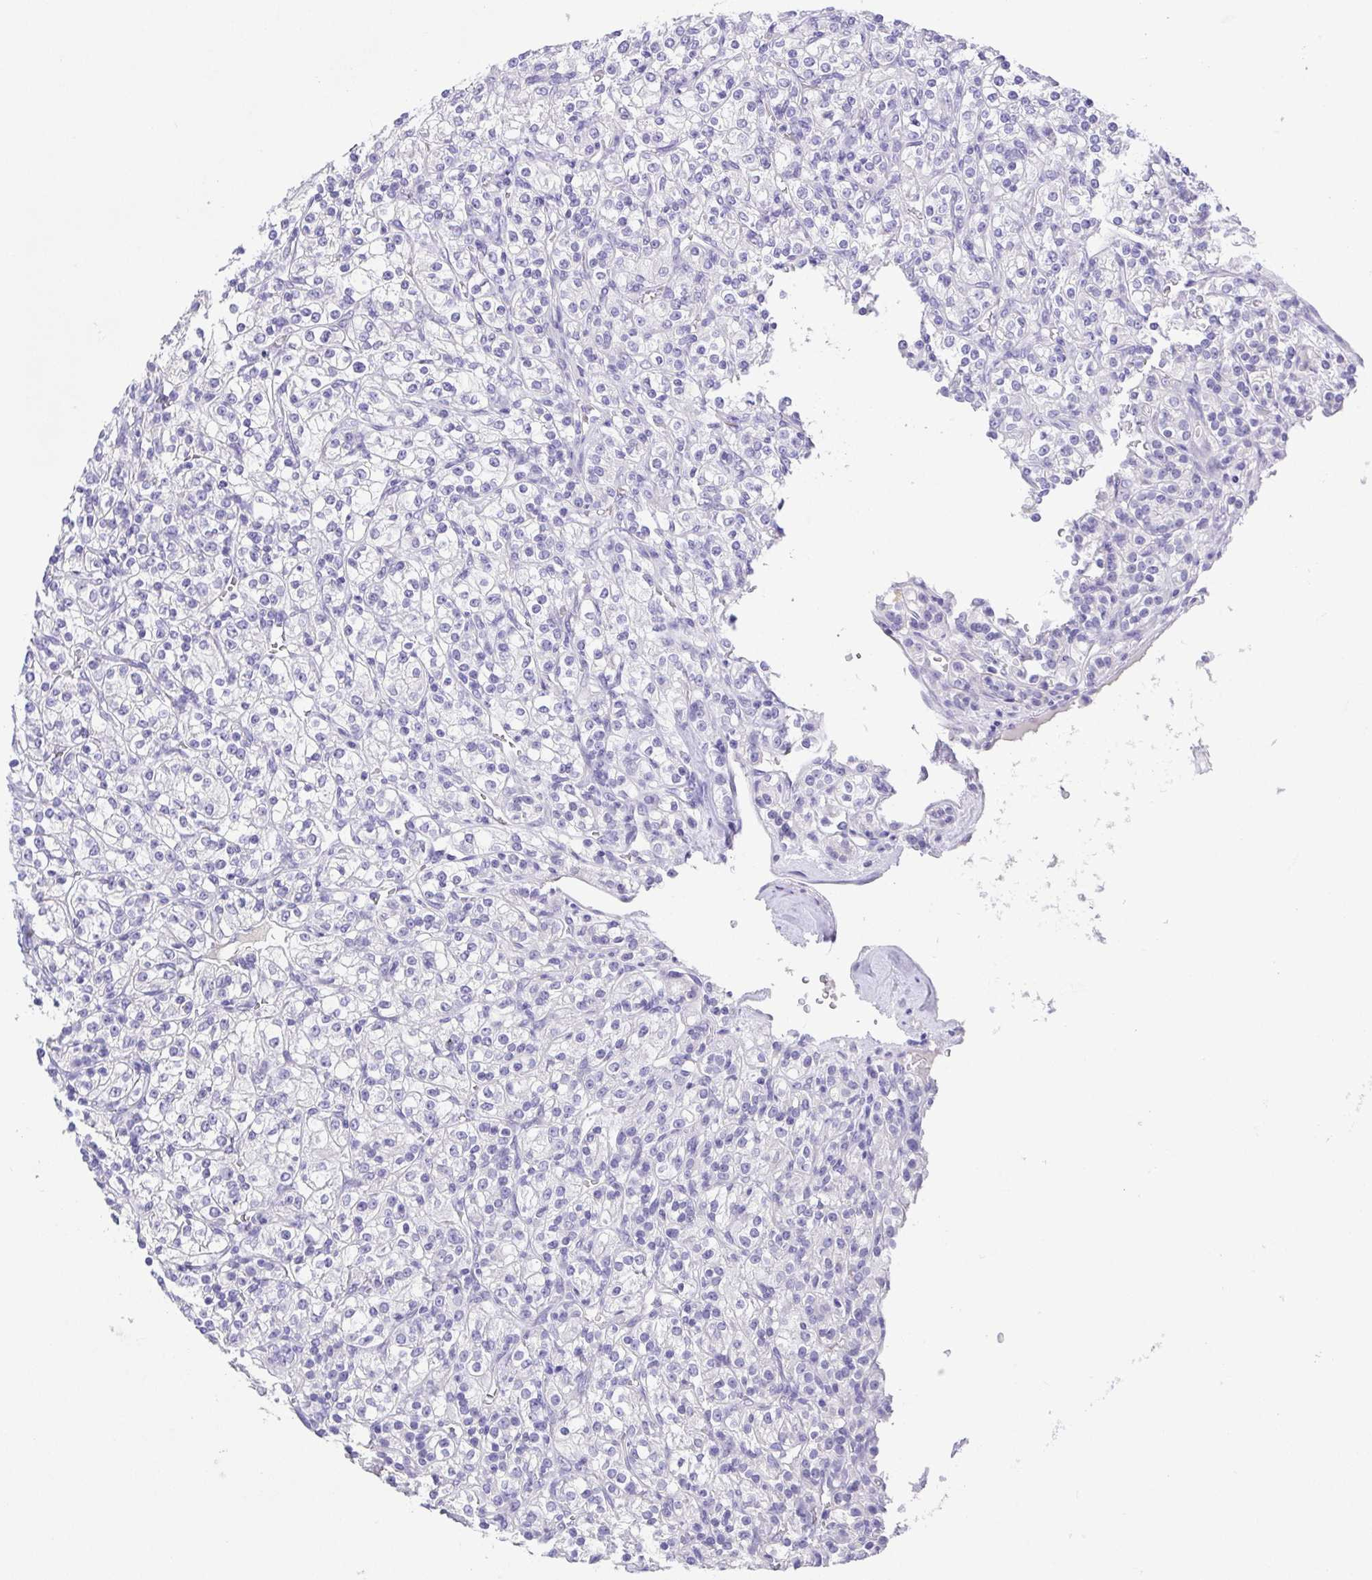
{"staining": {"intensity": "negative", "quantity": "none", "location": "none"}, "tissue": "renal cancer", "cell_type": "Tumor cells", "image_type": "cancer", "snomed": [{"axis": "morphology", "description": "Adenocarcinoma, NOS"}, {"axis": "topography", "description": "Kidney"}], "caption": "Protein analysis of renal cancer demonstrates no significant staining in tumor cells.", "gene": "SPATA4", "patient": {"sex": "male", "age": 77}}